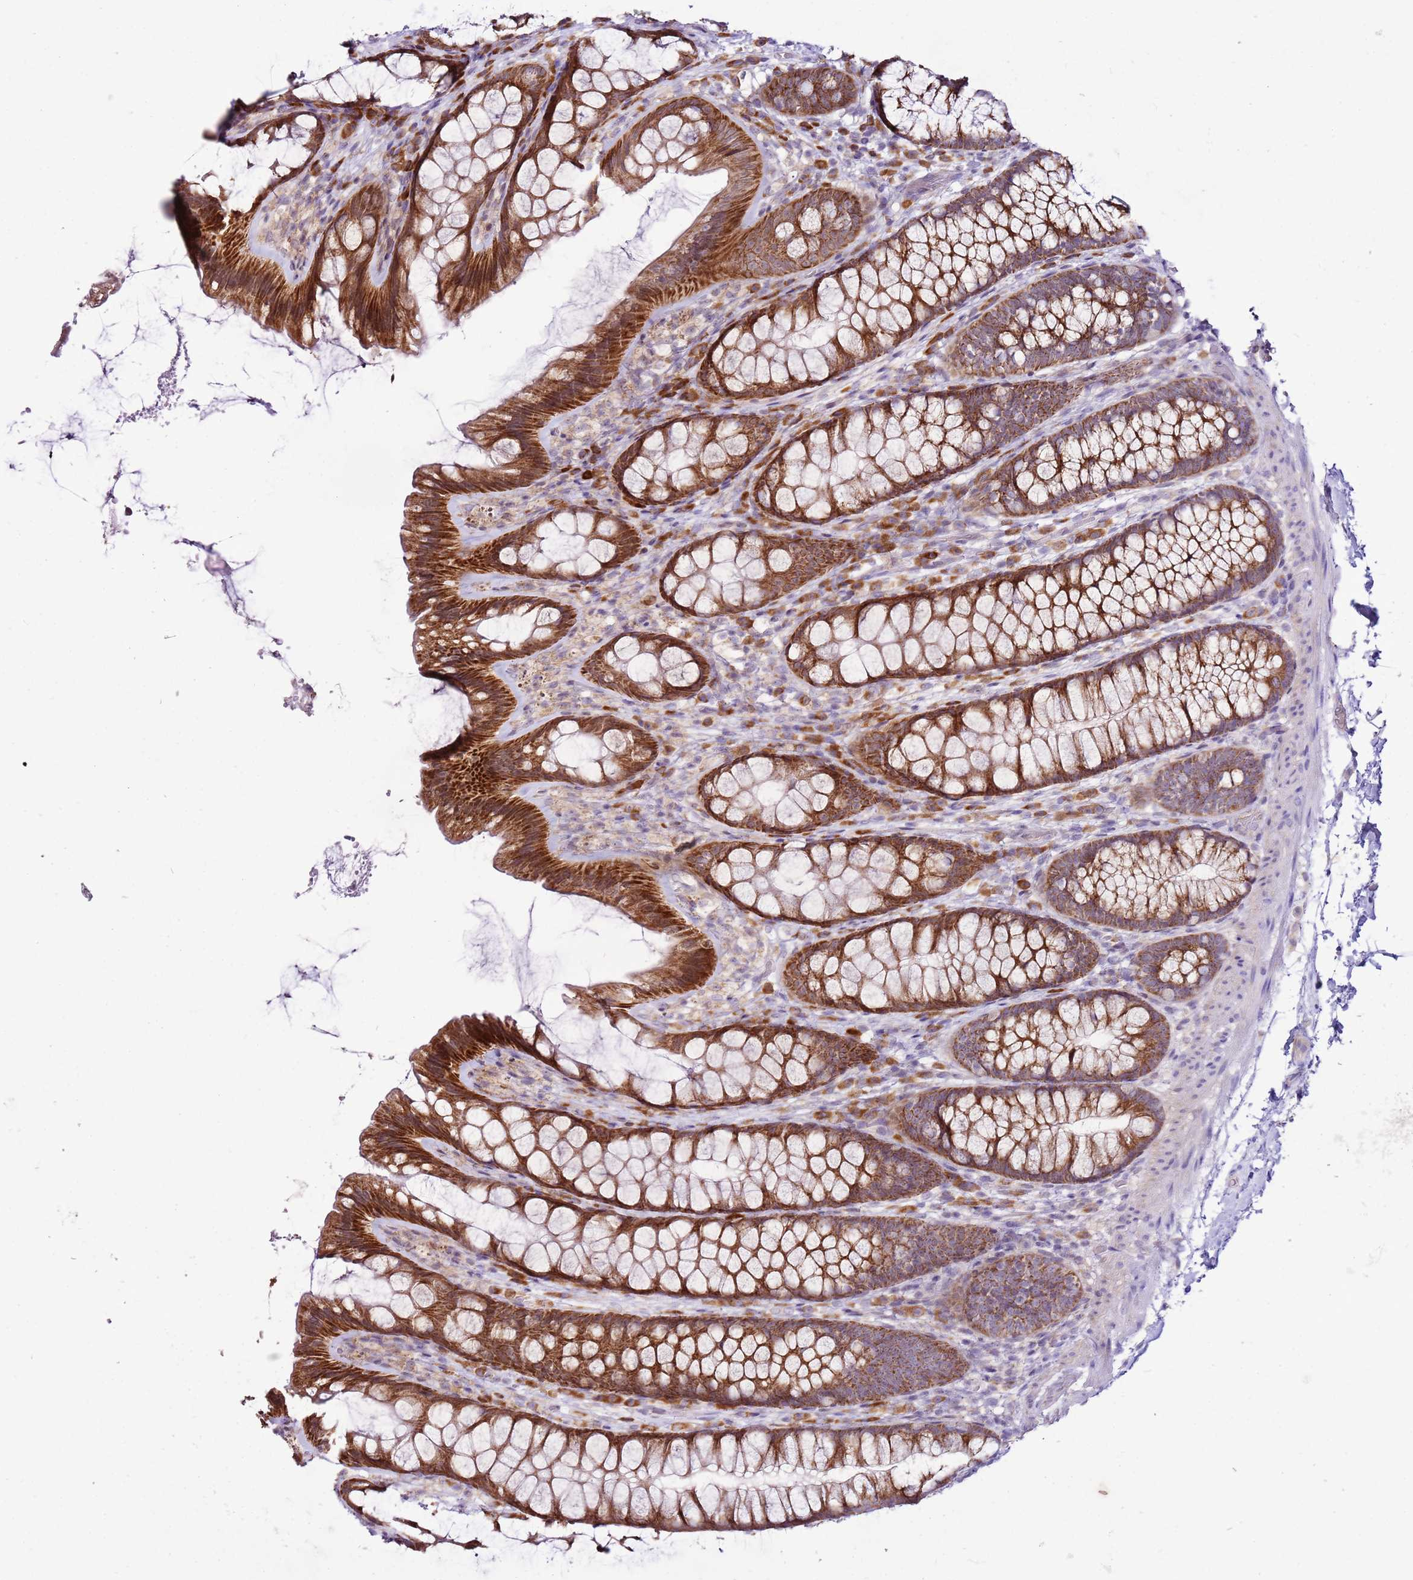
{"staining": {"intensity": "negative", "quantity": "none", "location": "none"}, "tissue": "colon", "cell_type": "Endothelial cells", "image_type": "normal", "snomed": [{"axis": "morphology", "description": "Normal tissue, NOS"}, {"axis": "topography", "description": "Colon"}], "caption": "IHC histopathology image of normal colon: colon stained with DAB displays no significant protein staining in endothelial cells. (Stains: DAB (3,3'-diaminobenzidine) immunohistochemistry with hematoxylin counter stain, Microscopy: brightfield microscopy at high magnification).", "gene": "MRPL36", "patient": {"sex": "male", "age": 46}}